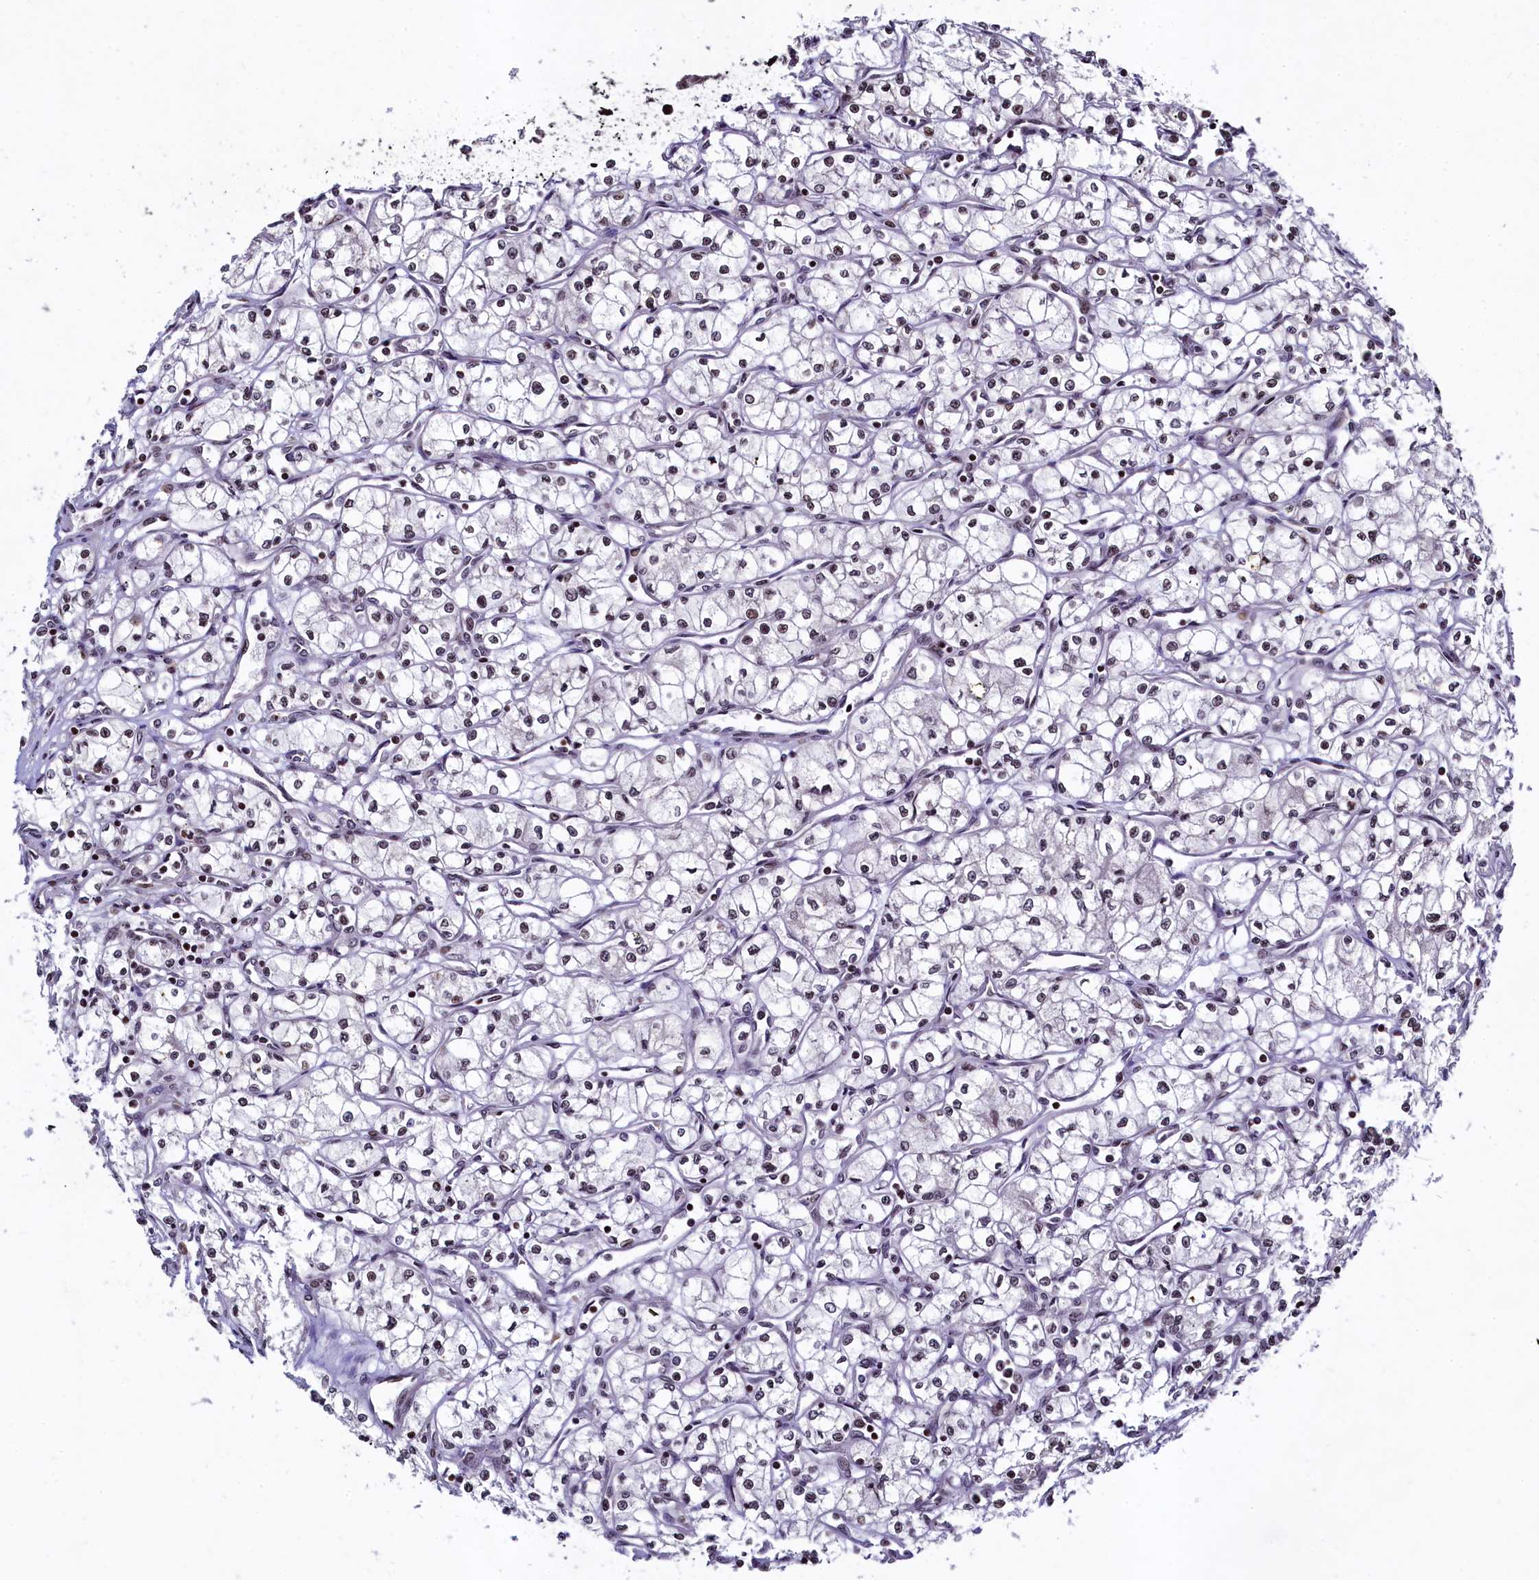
{"staining": {"intensity": "negative", "quantity": "none", "location": "none"}, "tissue": "renal cancer", "cell_type": "Tumor cells", "image_type": "cancer", "snomed": [{"axis": "morphology", "description": "Adenocarcinoma, NOS"}, {"axis": "topography", "description": "Kidney"}], "caption": "DAB (3,3'-diaminobenzidine) immunohistochemical staining of human adenocarcinoma (renal) exhibits no significant positivity in tumor cells.", "gene": "FAM217B", "patient": {"sex": "male", "age": 59}}